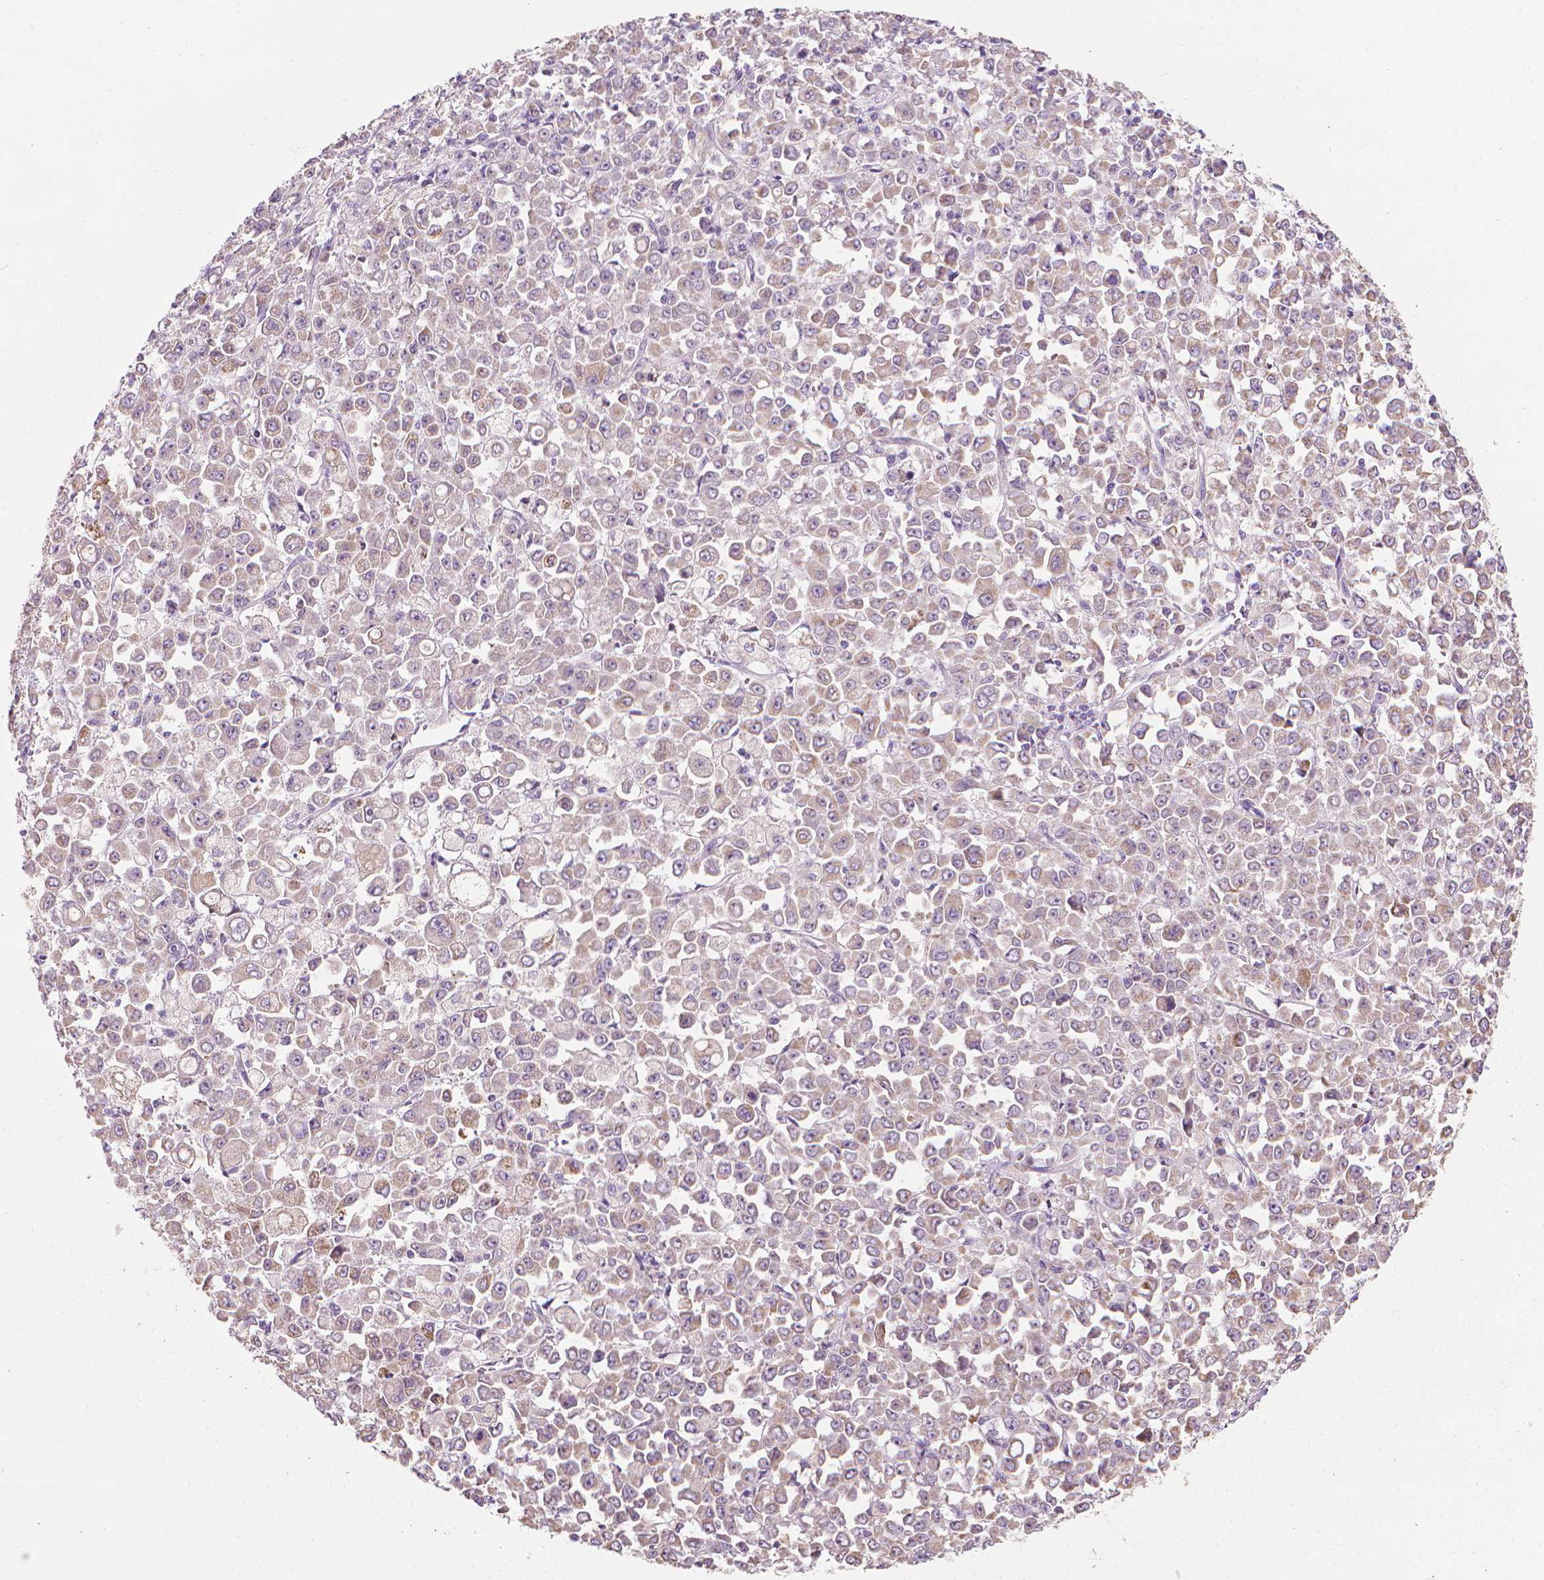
{"staining": {"intensity": "weak", "quantity": "<25%", "location": "cytoplasmic/membranous"}, "tissue": "stomach cancer", "cell_type": "Tumor cells", "image_type": "cancer", "snomed": [{"axis": "morphology", "description": "Adenocarcinoma, NOS"}, {"axis": "topography", "description": "Stomach, upper"}], "caption": "Immunohistochemistry of stomach cancer shows no staining in tumor cells.", "gene": "RIIAD1", "patient": {"sex": "male", "age": 70}}